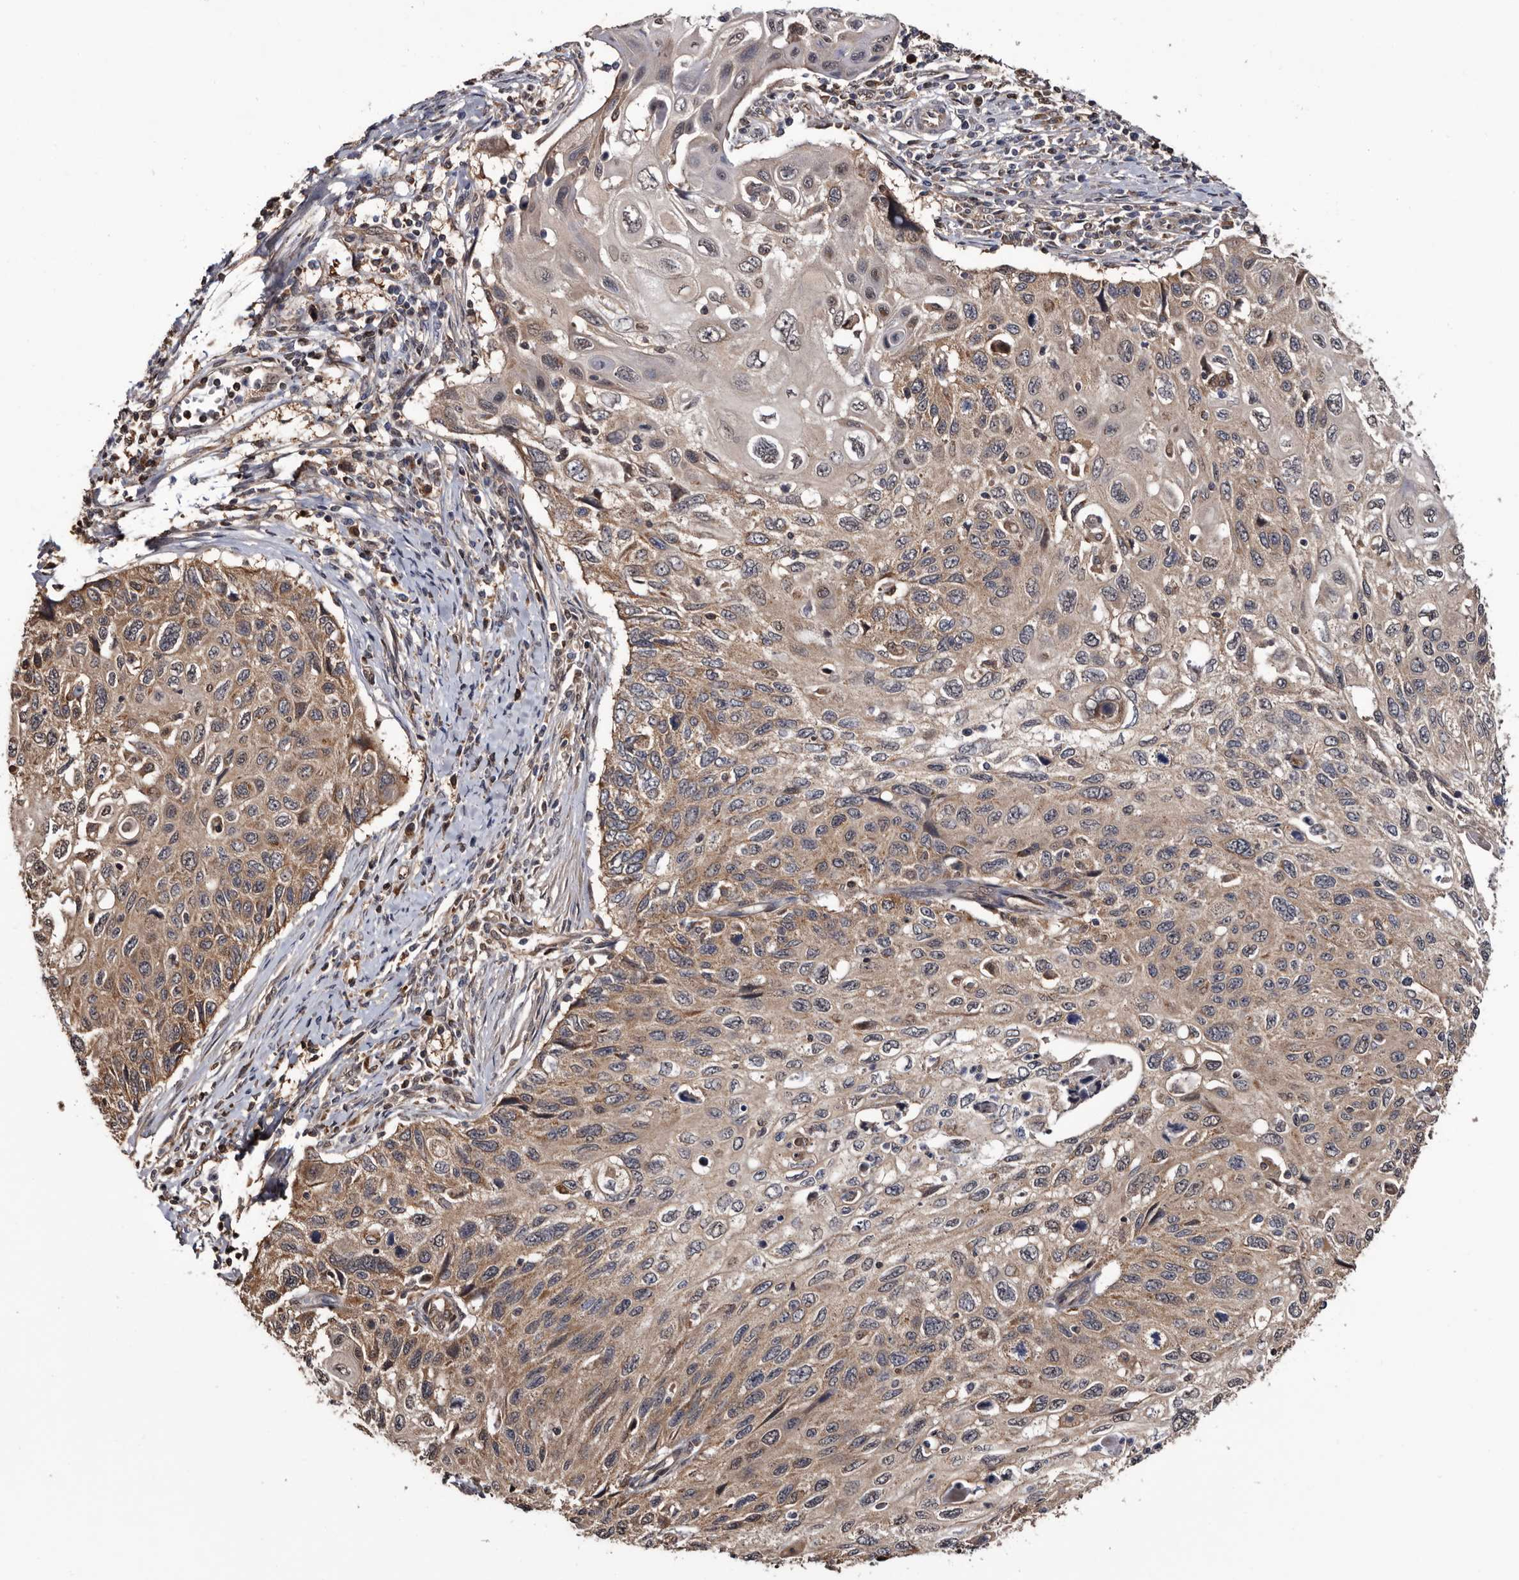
{"staining": {"intensity": "moderate", "quantity": ">75%", "location": "cytoplasmic/membranous"}, "tissue": "cervical cancer", "cell_type": "Tumor cells", "image_type": "cancer", "snomed": [{"axis": "morphology", "description": "Squamous cell carcinoma, NOS"}, {"axis": "topography", "description": "Cervix"}], "caption": "Protein positivity by immunohistochemistry displays moderate cytoplasmic/membranous positivity in approximately >75% of tumor cells in cervical squamous cell carcinoma.", "gene": "TTI2", "patient": {"sex": "female", "age": 70}}